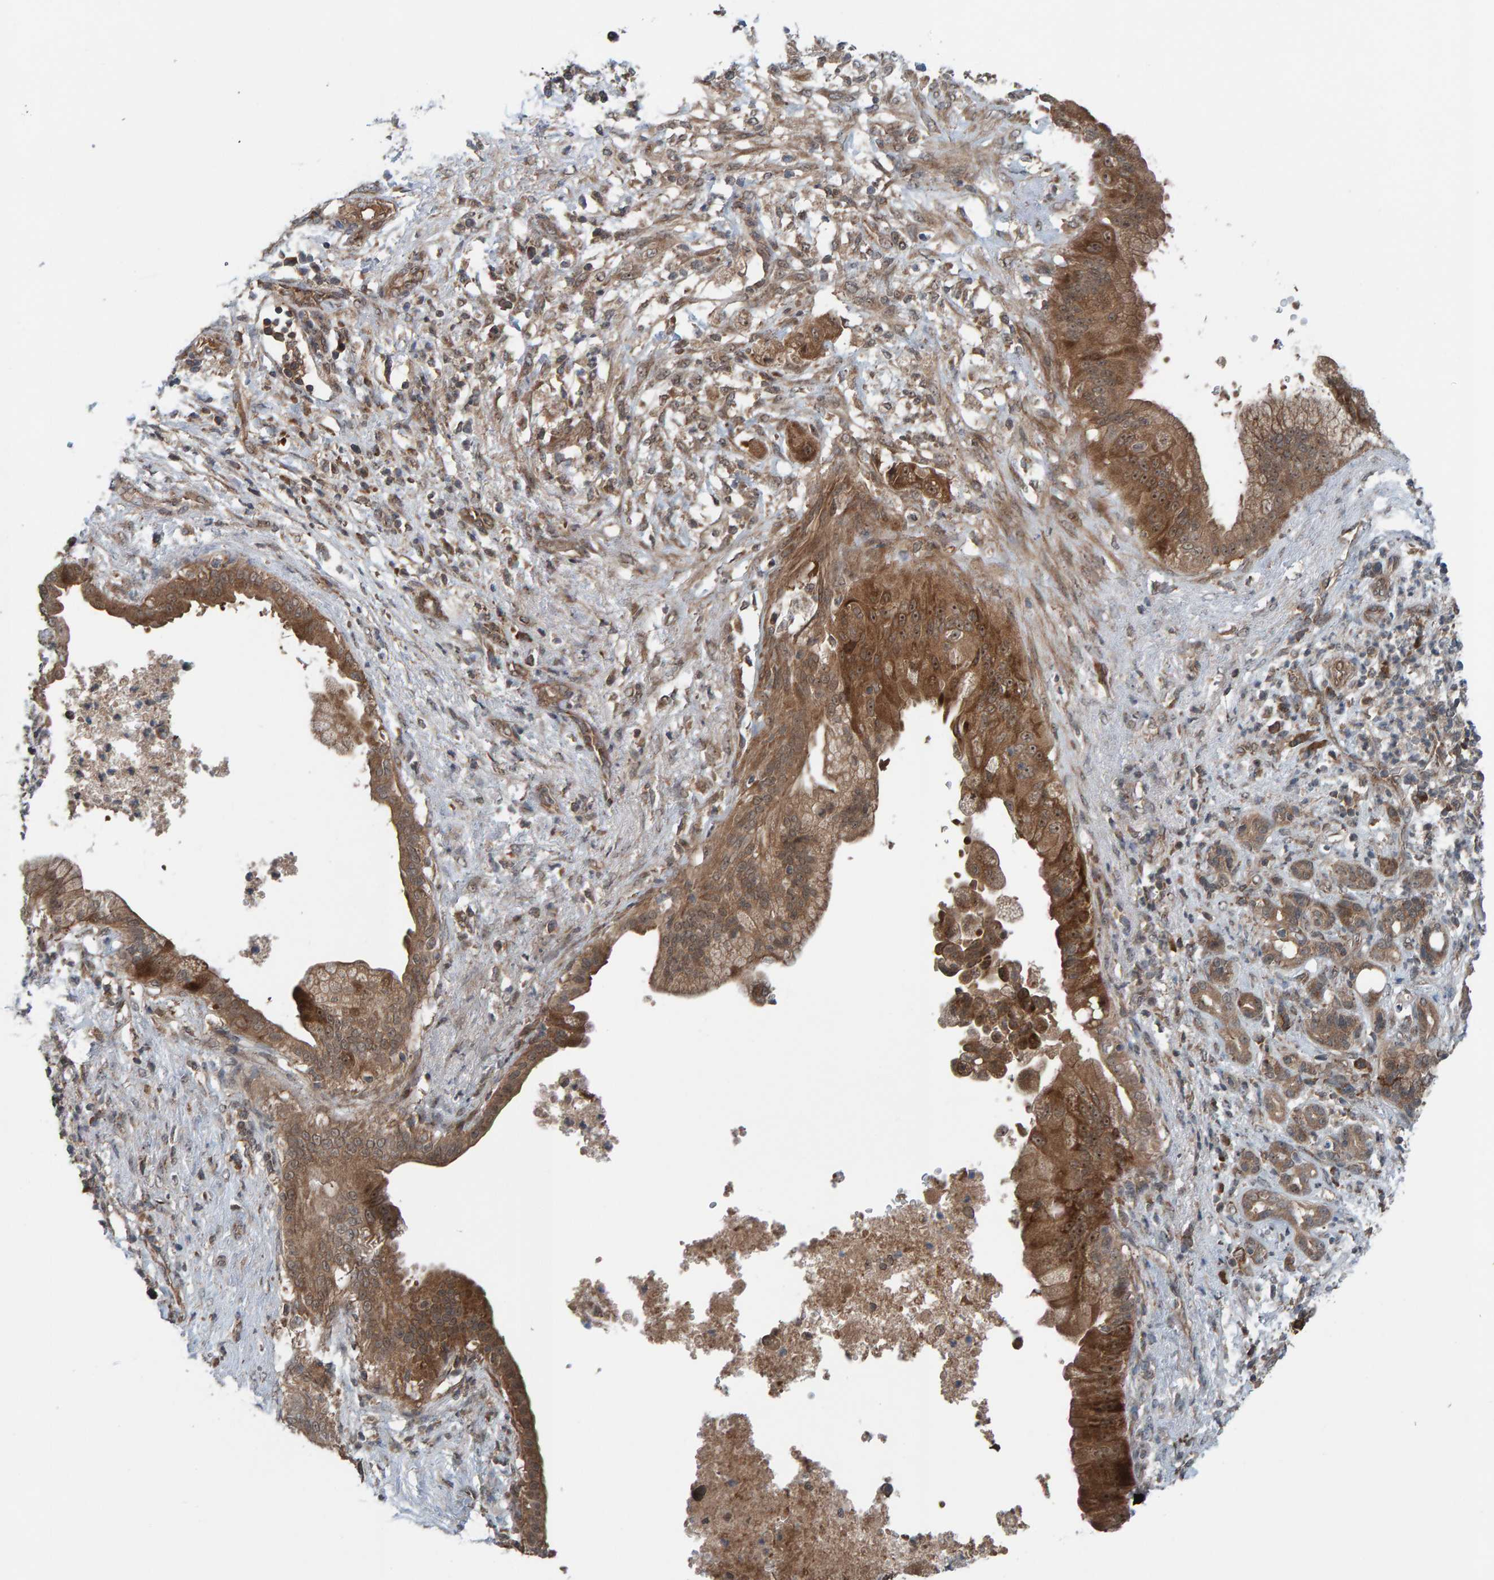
{"staining": {"intensity": "strong", "quantity": ">75%", "location": "cytoplasmic/membranous"}, "tissue": "pancreatic cancer", "cell_type": "Tumor cells", "image_type": "cancer", "snomed": [{"axis": "morphology", "description": "Adenocarcinoma, NOS"}, {"axis": "topography", "description": "Pancreas"}], "caption": "The image demonstrates a brown stain indicating the presence of a protein in the cytoplasmic/membranous of tumor cells in pancreatic cancer (adenocarcinoma).", "gene": "CUEDC1", "patient": {"sex": "female", "age": 78}}